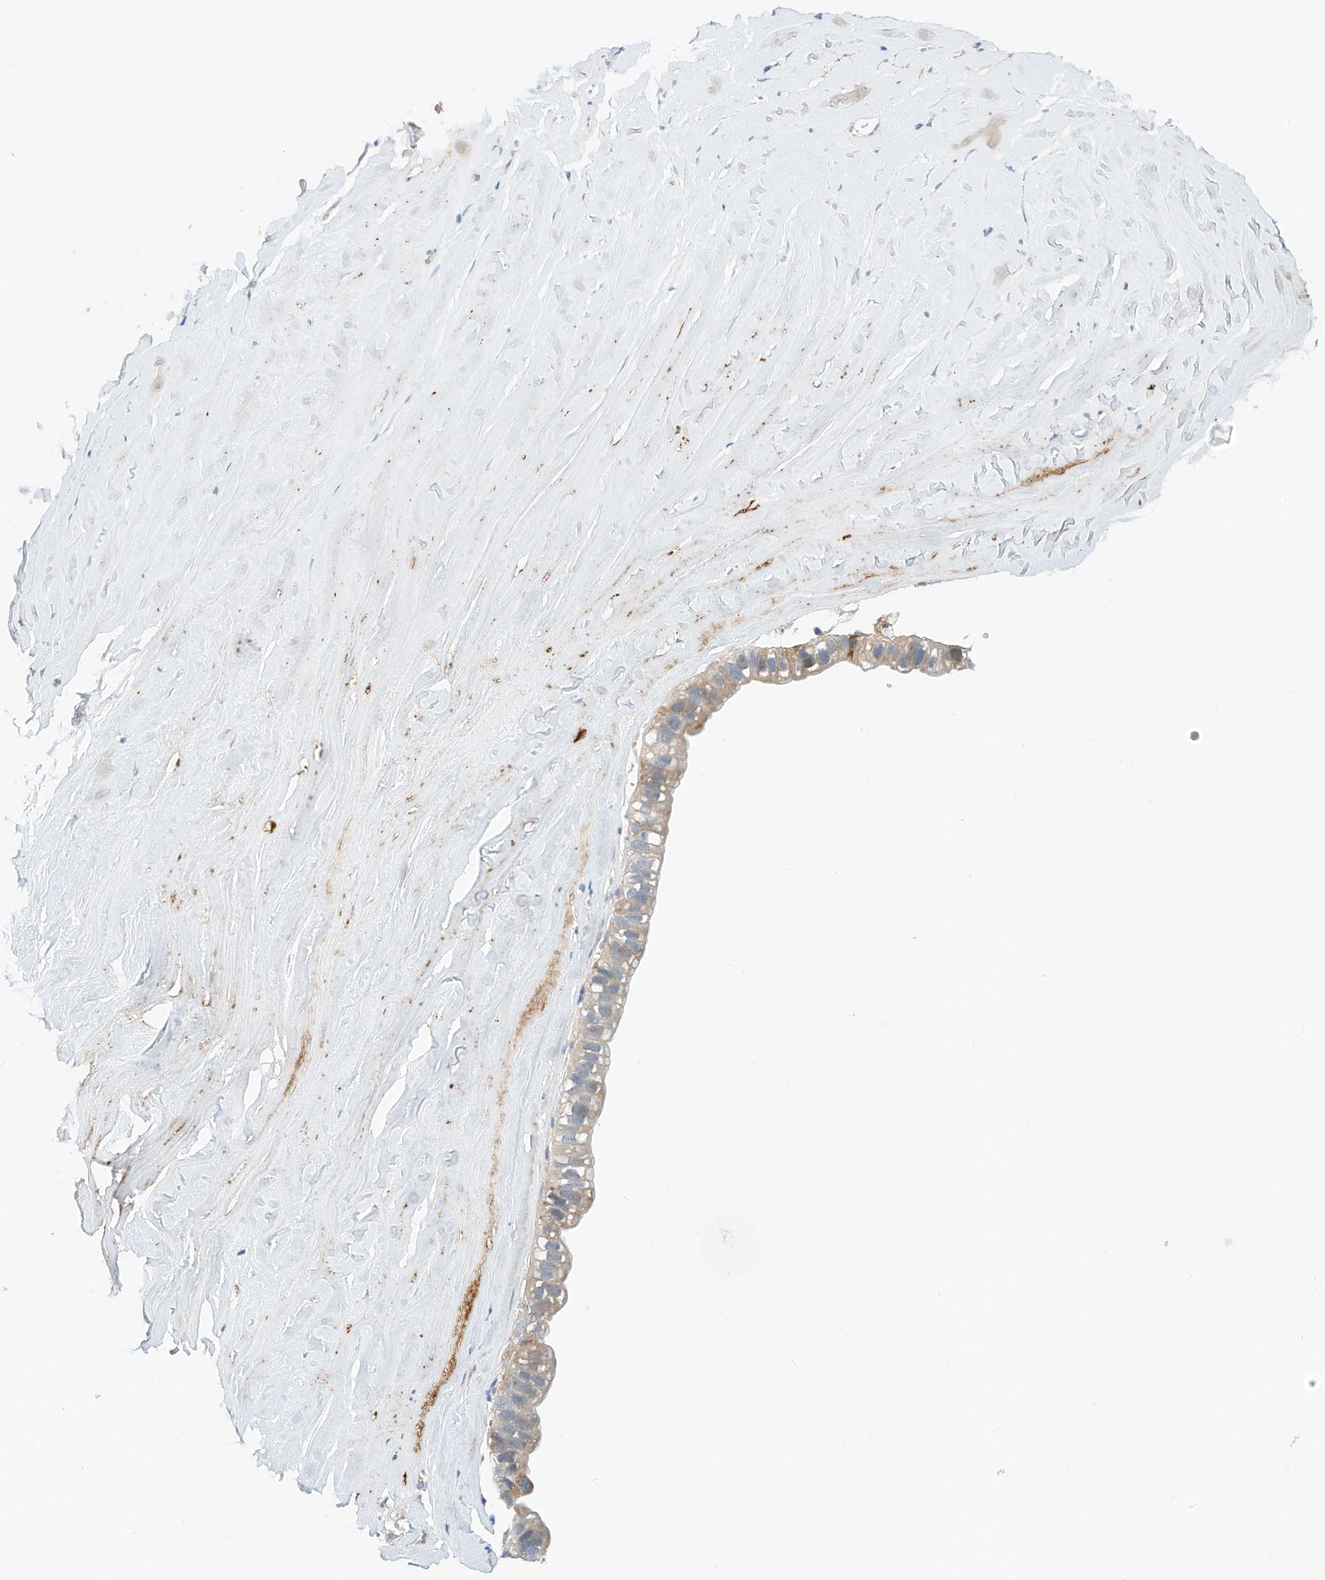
{"staining": {"intensity": "weak", "quantity": "<25%", "location": "cytoplasmic/membranous,nuclear"}, "tissue": "ovarian cancer", "cell_type": "Tumor cells", "image_type": "cancer", "snomed": [{"axis": "morphology", "description": "Cystadenocarcinoma, mucinous, NOS"}, {"axis": "topography", "description": "Ovary"}], "caption": "High power microscopy micrograph of an immunohistochemistry (IHC) micrograph of ovarian mucinous cystadenocarcinoma, revealing no significant expression in tumor cells.", "gene": "ARHGAP28", "patient": {"sex": "female", "age": 61}}